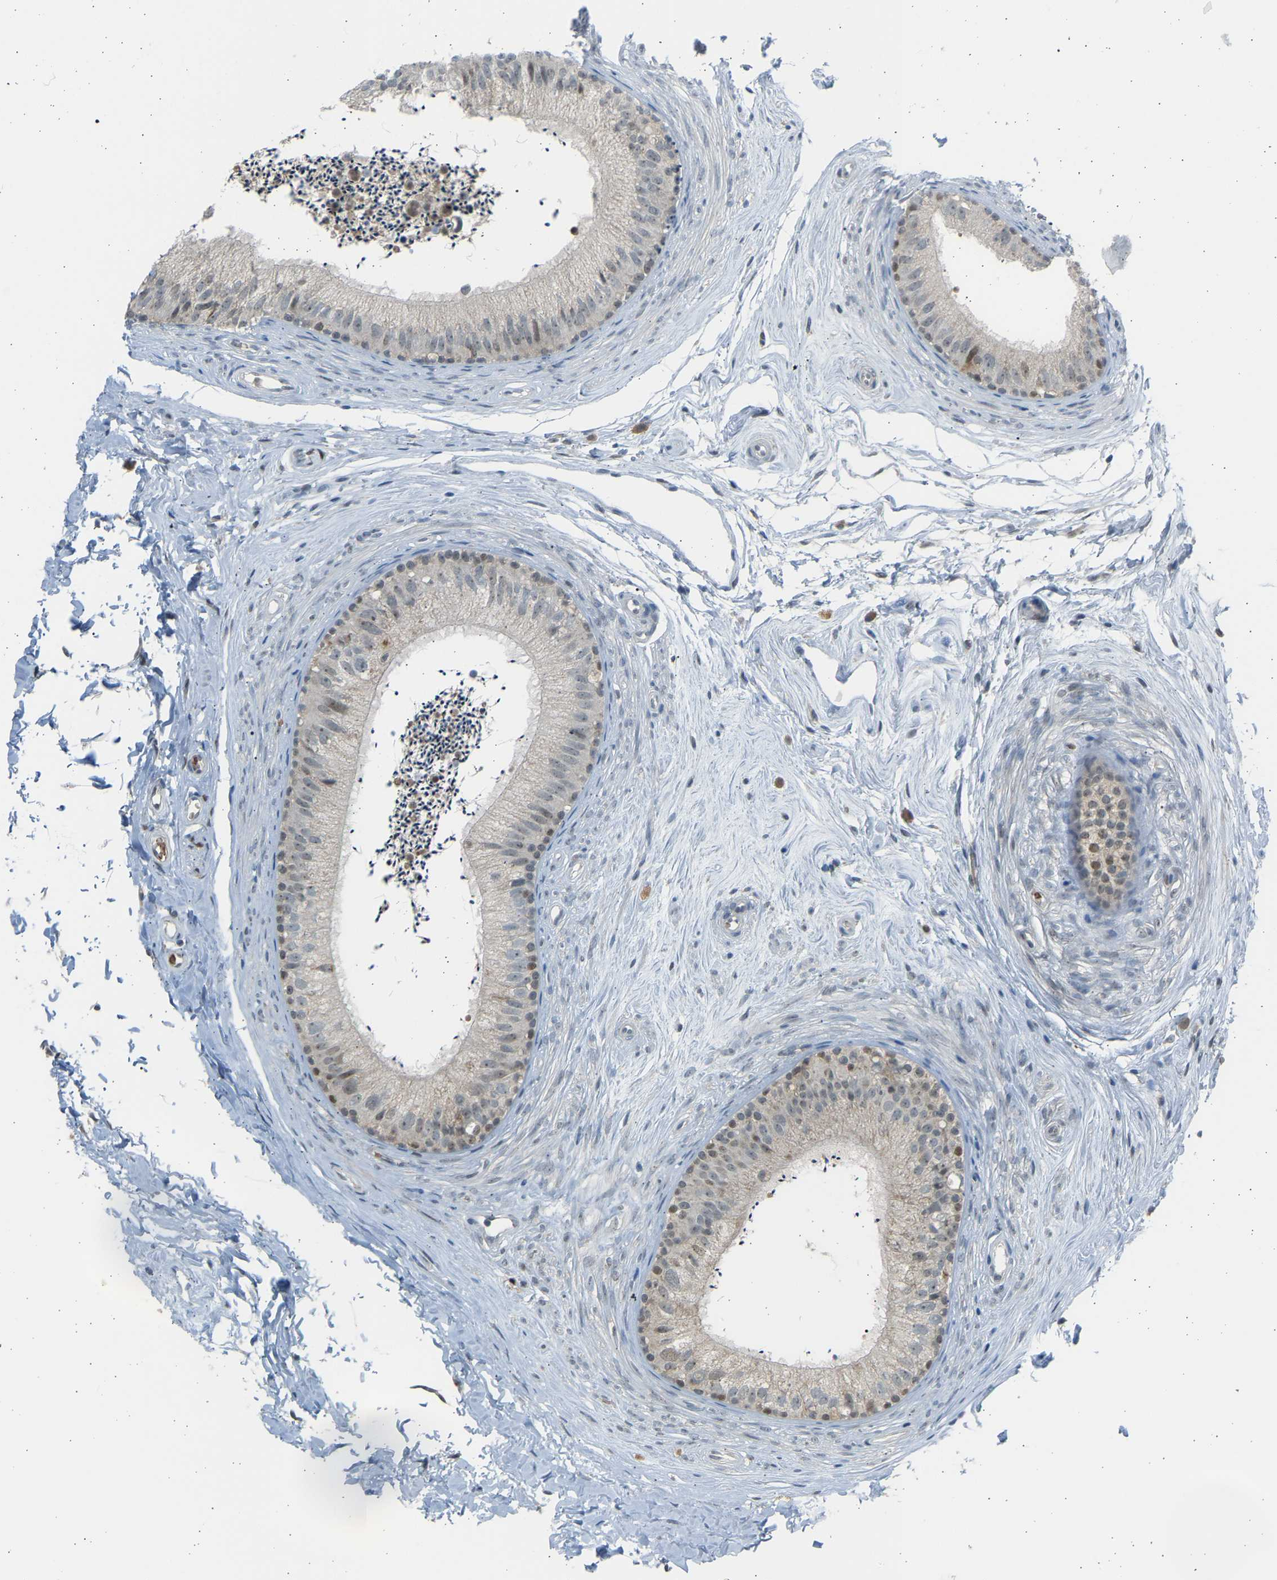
{"staining": {"intensity": "moderate", "quantity": "25%-75%", "location": "cytoplasmic/membranous,nuclear"}, "tissue": "epididymis", "cell_type": "Glandular cells", "image_type": "normal", "snomed": [{"axis": "morphology", "description": "Normal tissue, NOS"}, {"axis": "topography", "description": "Epididymis"}], "caption": "Brown immunohistochemical staining in unremarkable epididymis reveals moderate cytoplasmic/membranous,nuclear staining in about 25%-75% of glandular cells. The protein is stained brown, and the nuclei are stained in blue (DAB IHC with brightfield microscopy, high magnification).", "gene": "BIRC2", "patient": {"sex": "male", "age": 56}}